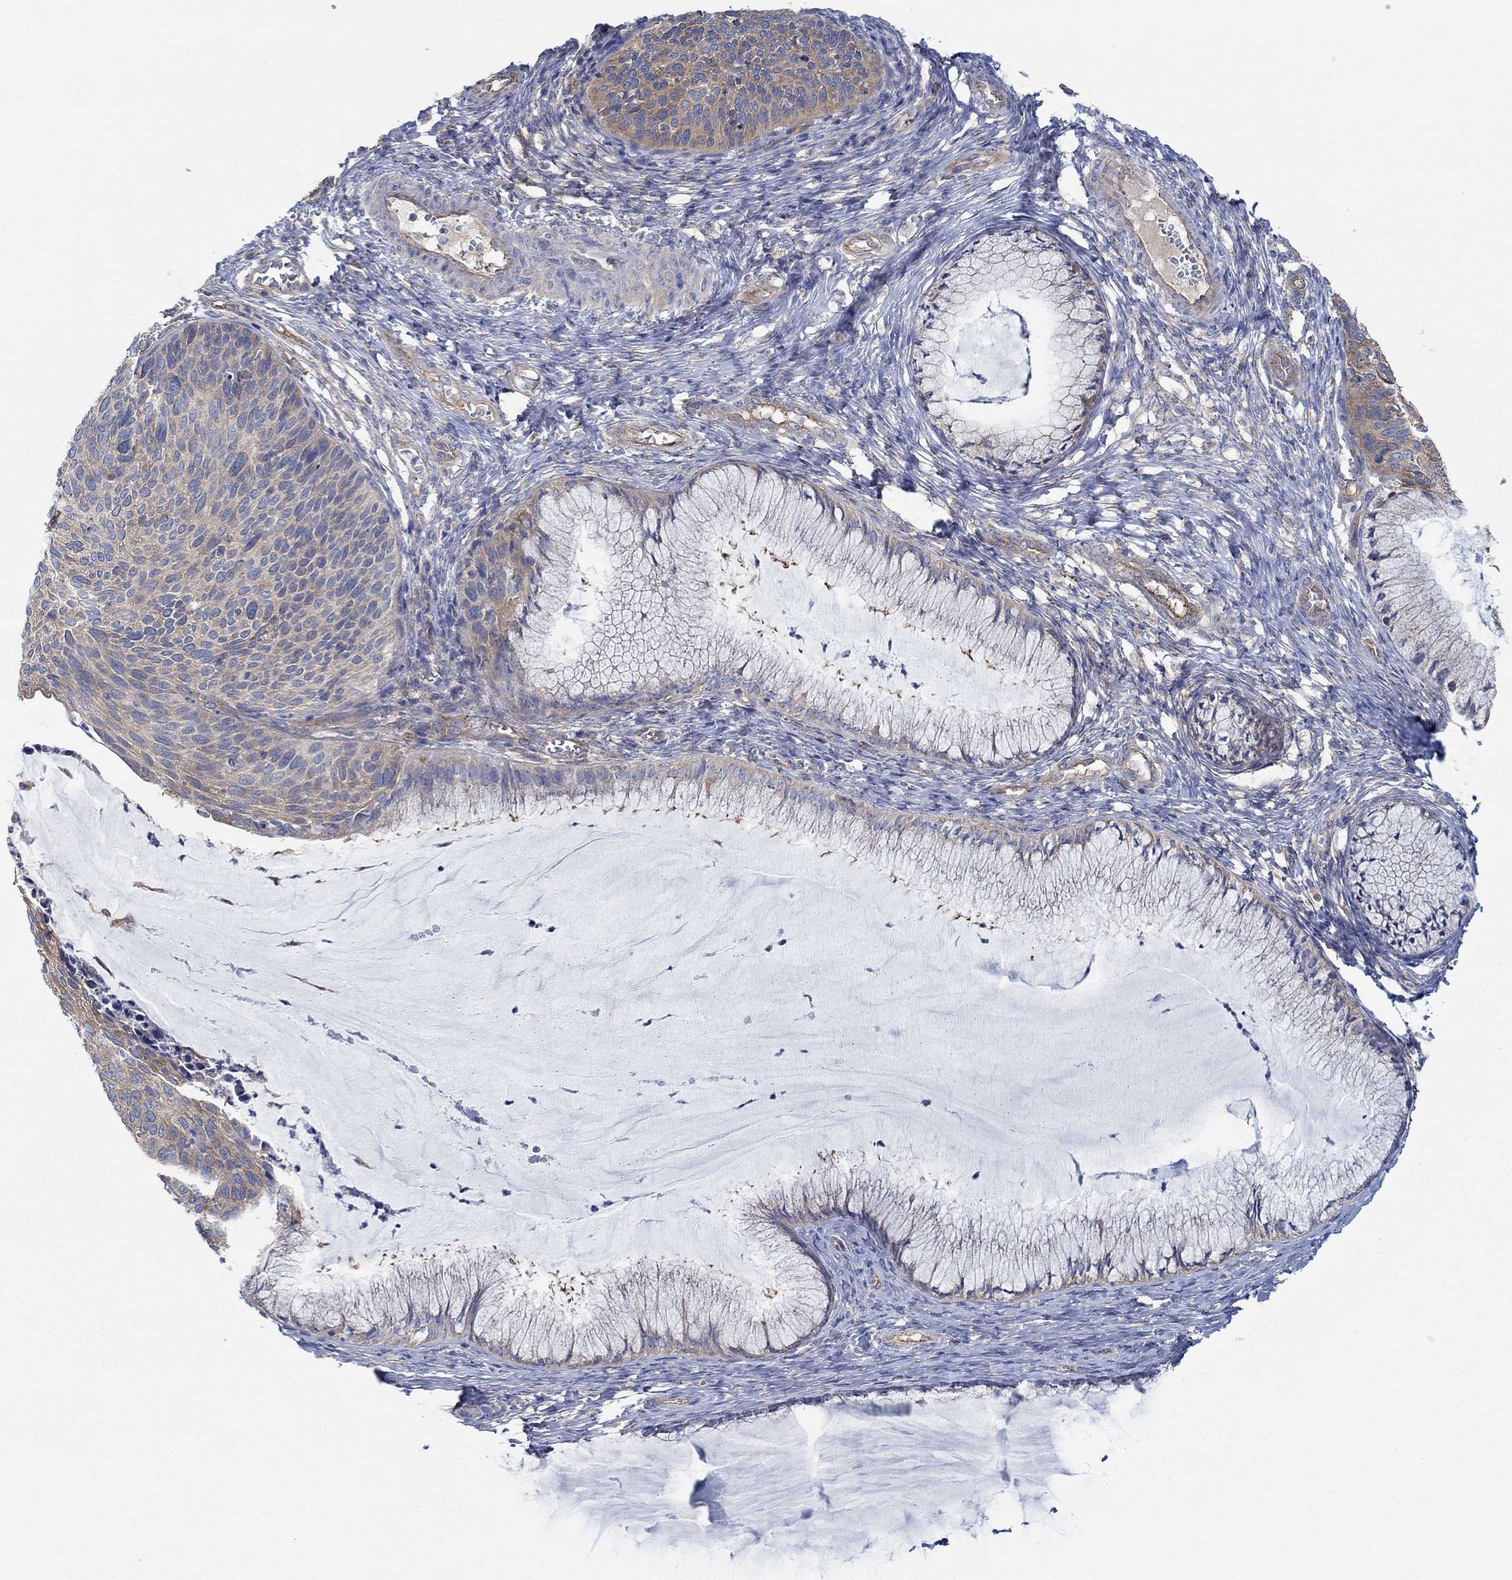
{"staining": {"intensity": "moderate", "quantity": "<25%", "location": "cytoplasmic/membranous"}, "tissue": "cervical cancer", "cell_type": "Tumor cells", "image_type": "cancer", "snomed": [{"axis": "morphology", "description": "Squamous cell carcinoma, NOS"}, {"axis": "topography", "description": "Cervix"}], "caption": "Squamous cell carcinoma (cervical) was stained to show a protein in brown. There is low levels of moderate cytoplasmic/membranous positivity in about <25% of tumor cells. The staining was performed using DAB to visualize the protein expression in brown, while the nuclei were stained in blue with hematoxylin (Magnification: 20x).", "gene": "SPAG9", "patient": {"sex": "female", "age": 36}}